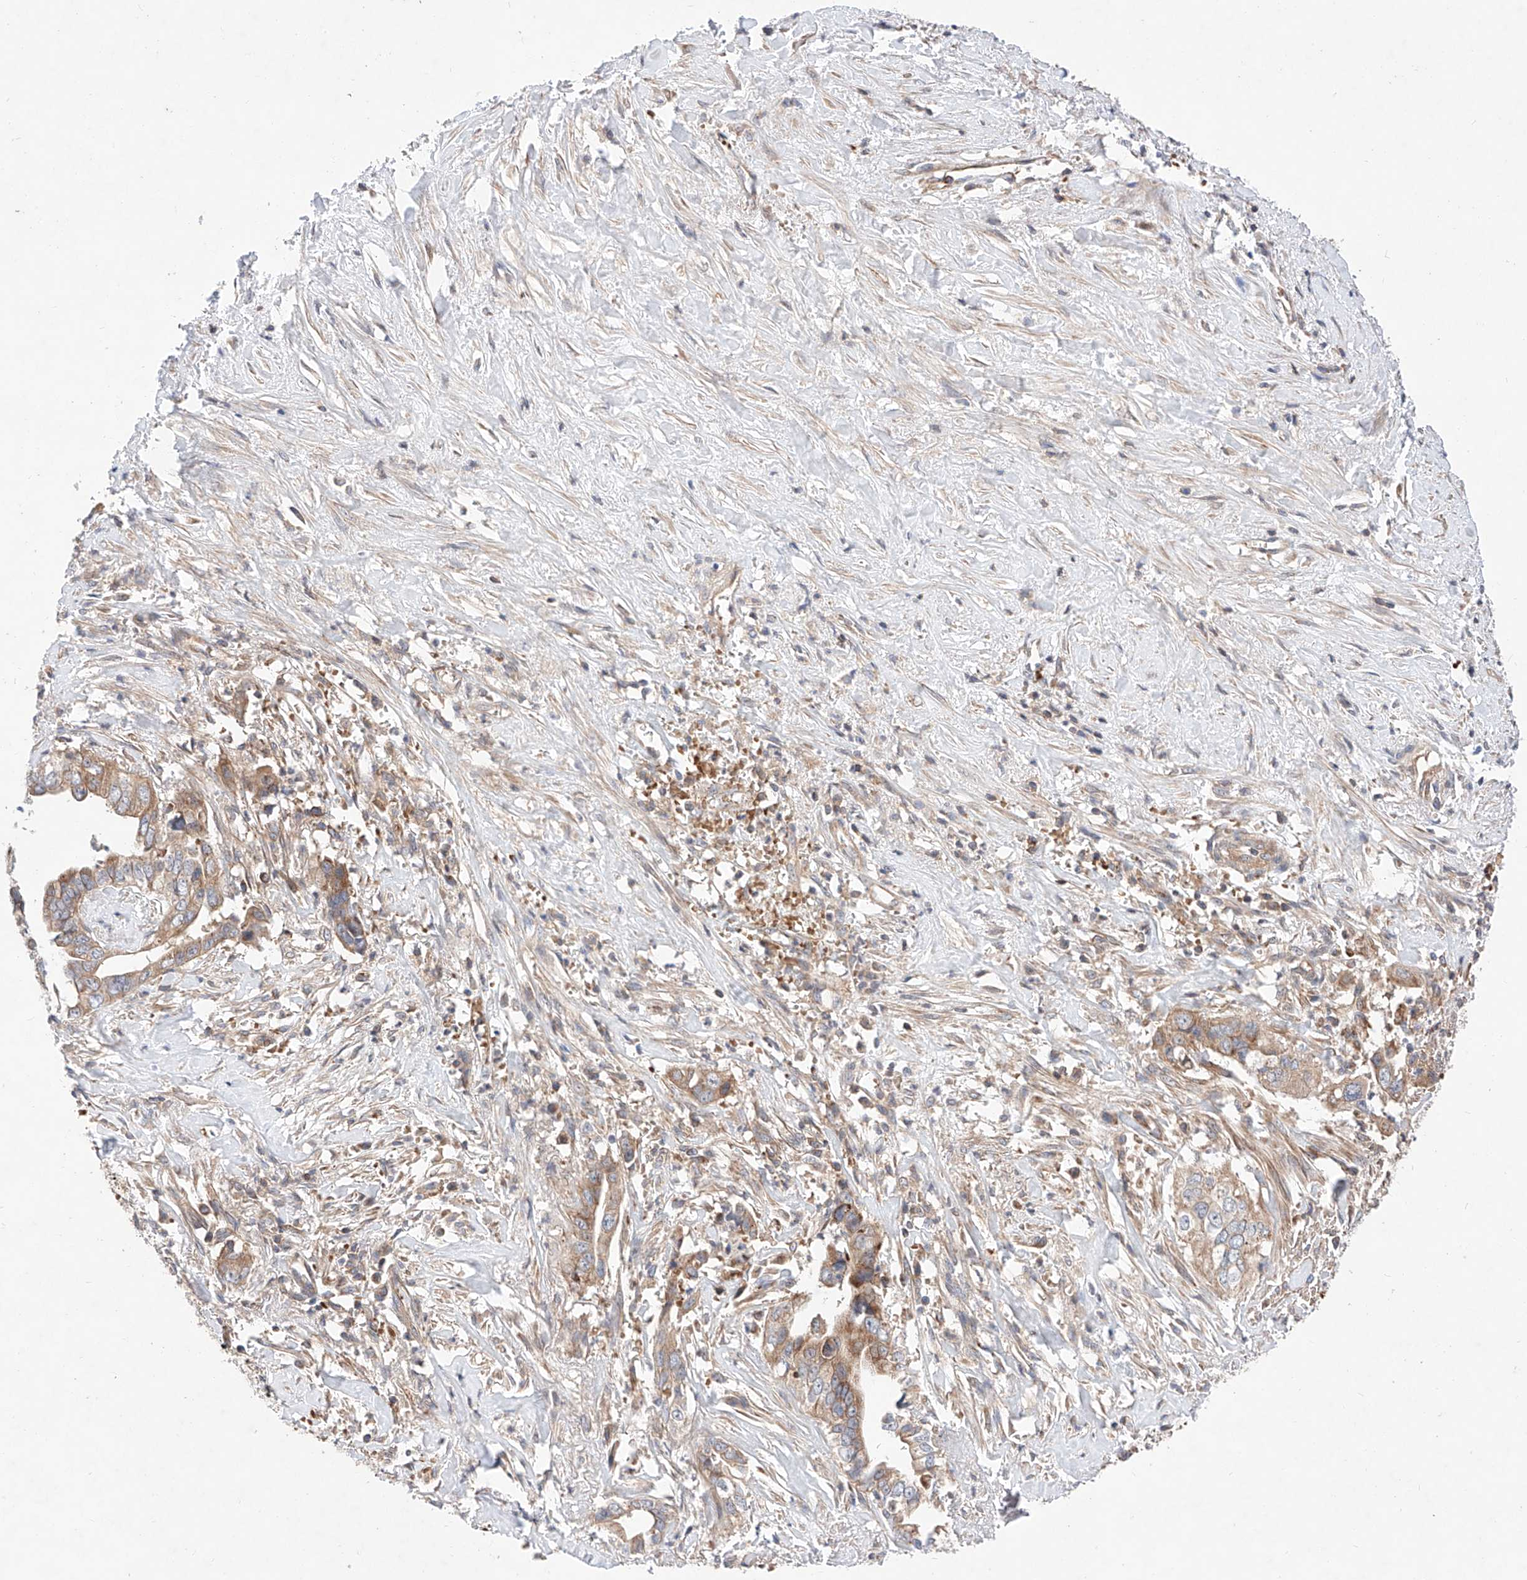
{"staining": {"intensity": "weak", "quantity": ">75%", "location": "cytoplasmic/membranous"}, "tissue": "liver cancer", "cell_type": "Tumor cells", "image_type": "cancer", "snomed": [{"axis": "morphology", "description": "Cholangiocarcinoma"}, {"axis": "topography", "description": "Liver"}], "caption": "Protein staining of liver cancer (cholangiocarcinoma) tissue displays weak cytoplasmic/membranous expression in about >75% of tumor cells.", "gene": "NR1D1", "patient": {"sex": "female", "age": 79}}